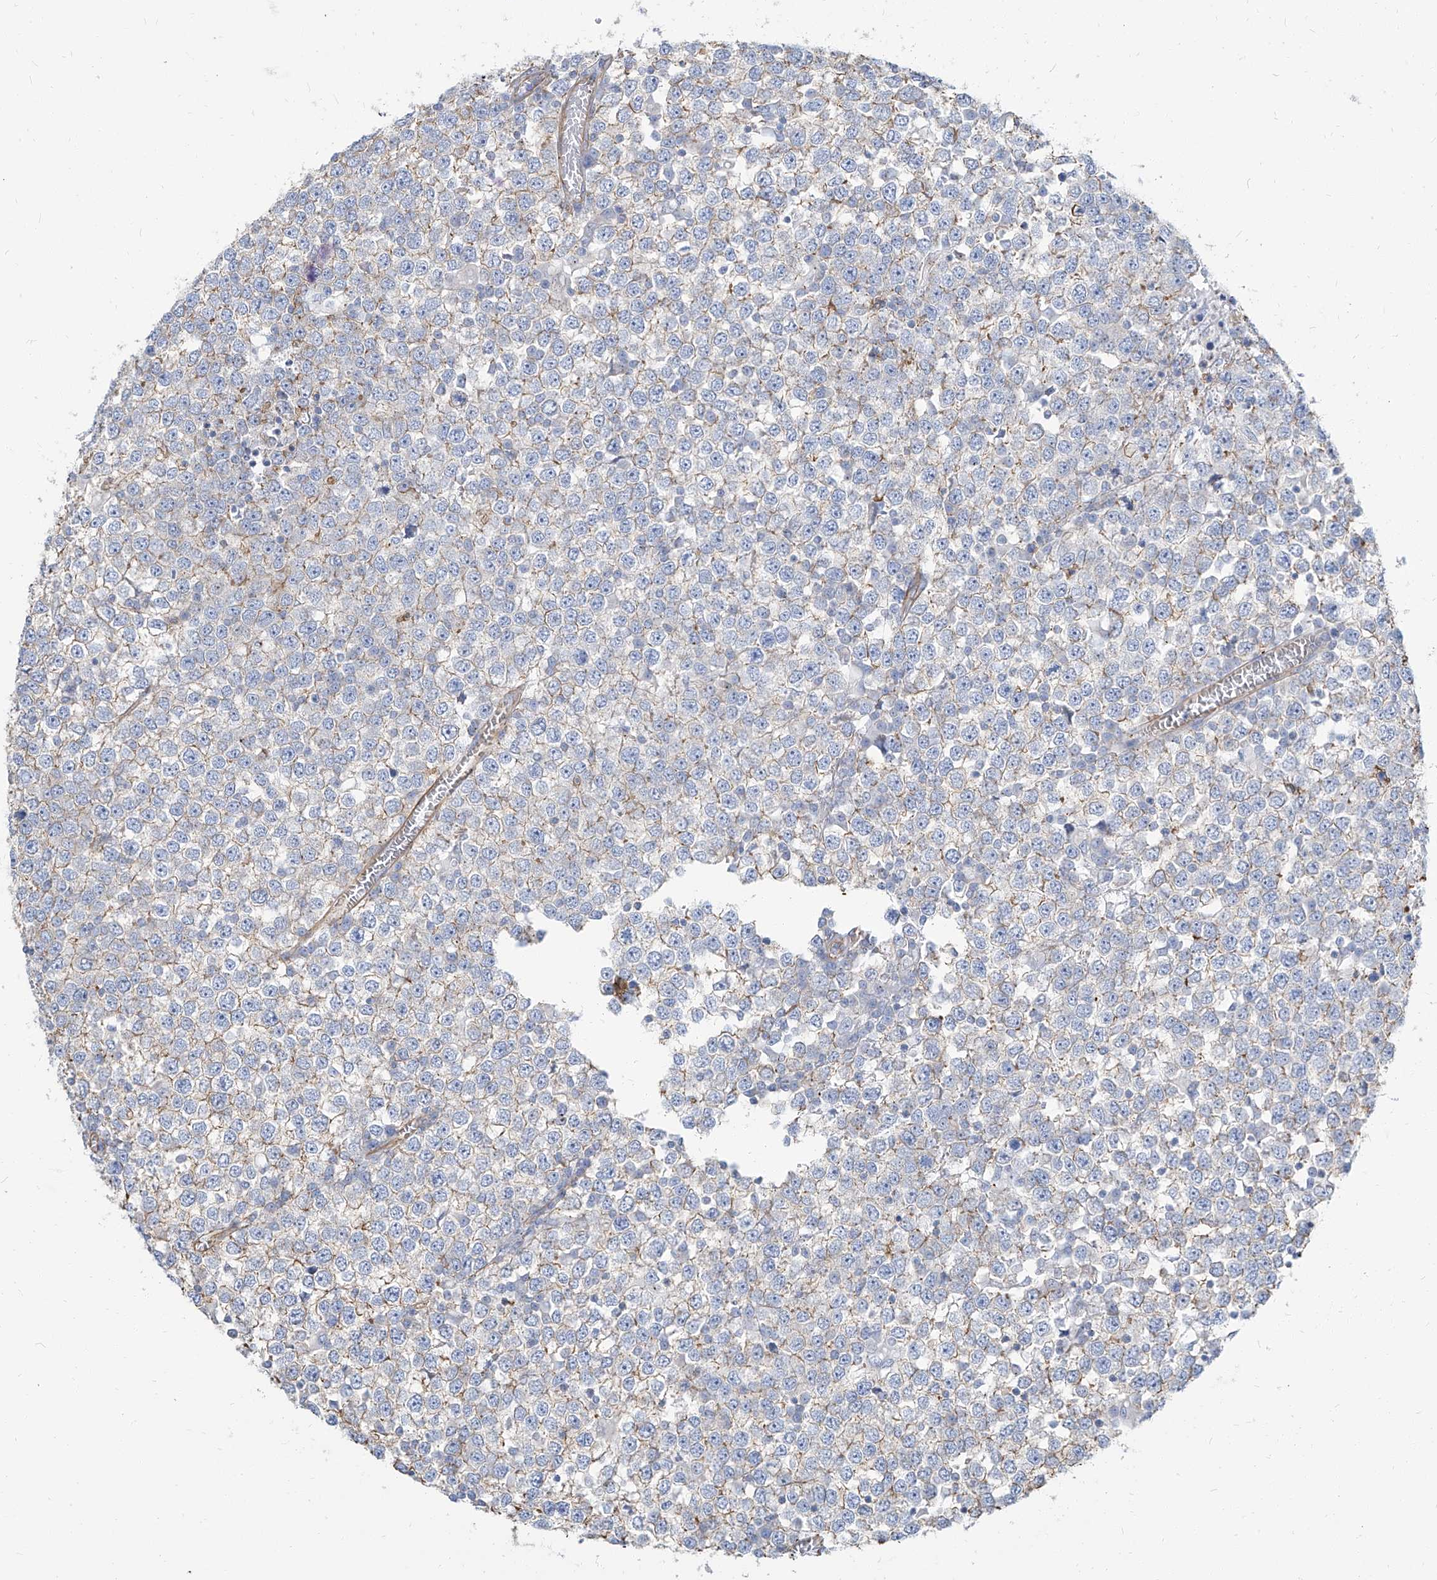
{"staining": {"intensity": "weak", "quantity": "25%-75%", "location": "cytoplasmic/membranous"}, "tissue": "testis cancer", "cell_type": "Tumor cells", "image_type": "cancer", "snomed": [{"axis": "morphology", "description": "Seminoma, NOS"}, {"axis": "topography", "description": "Testis"}], "caption": "Human testis cancer stained for a protein (brown) exhibits weak cytoplasmic/membranous positive staining in approximately 25%-75% of tumor cells.", "gene": "TXLNB", "patient": {"sex": "male", "age": 65}}